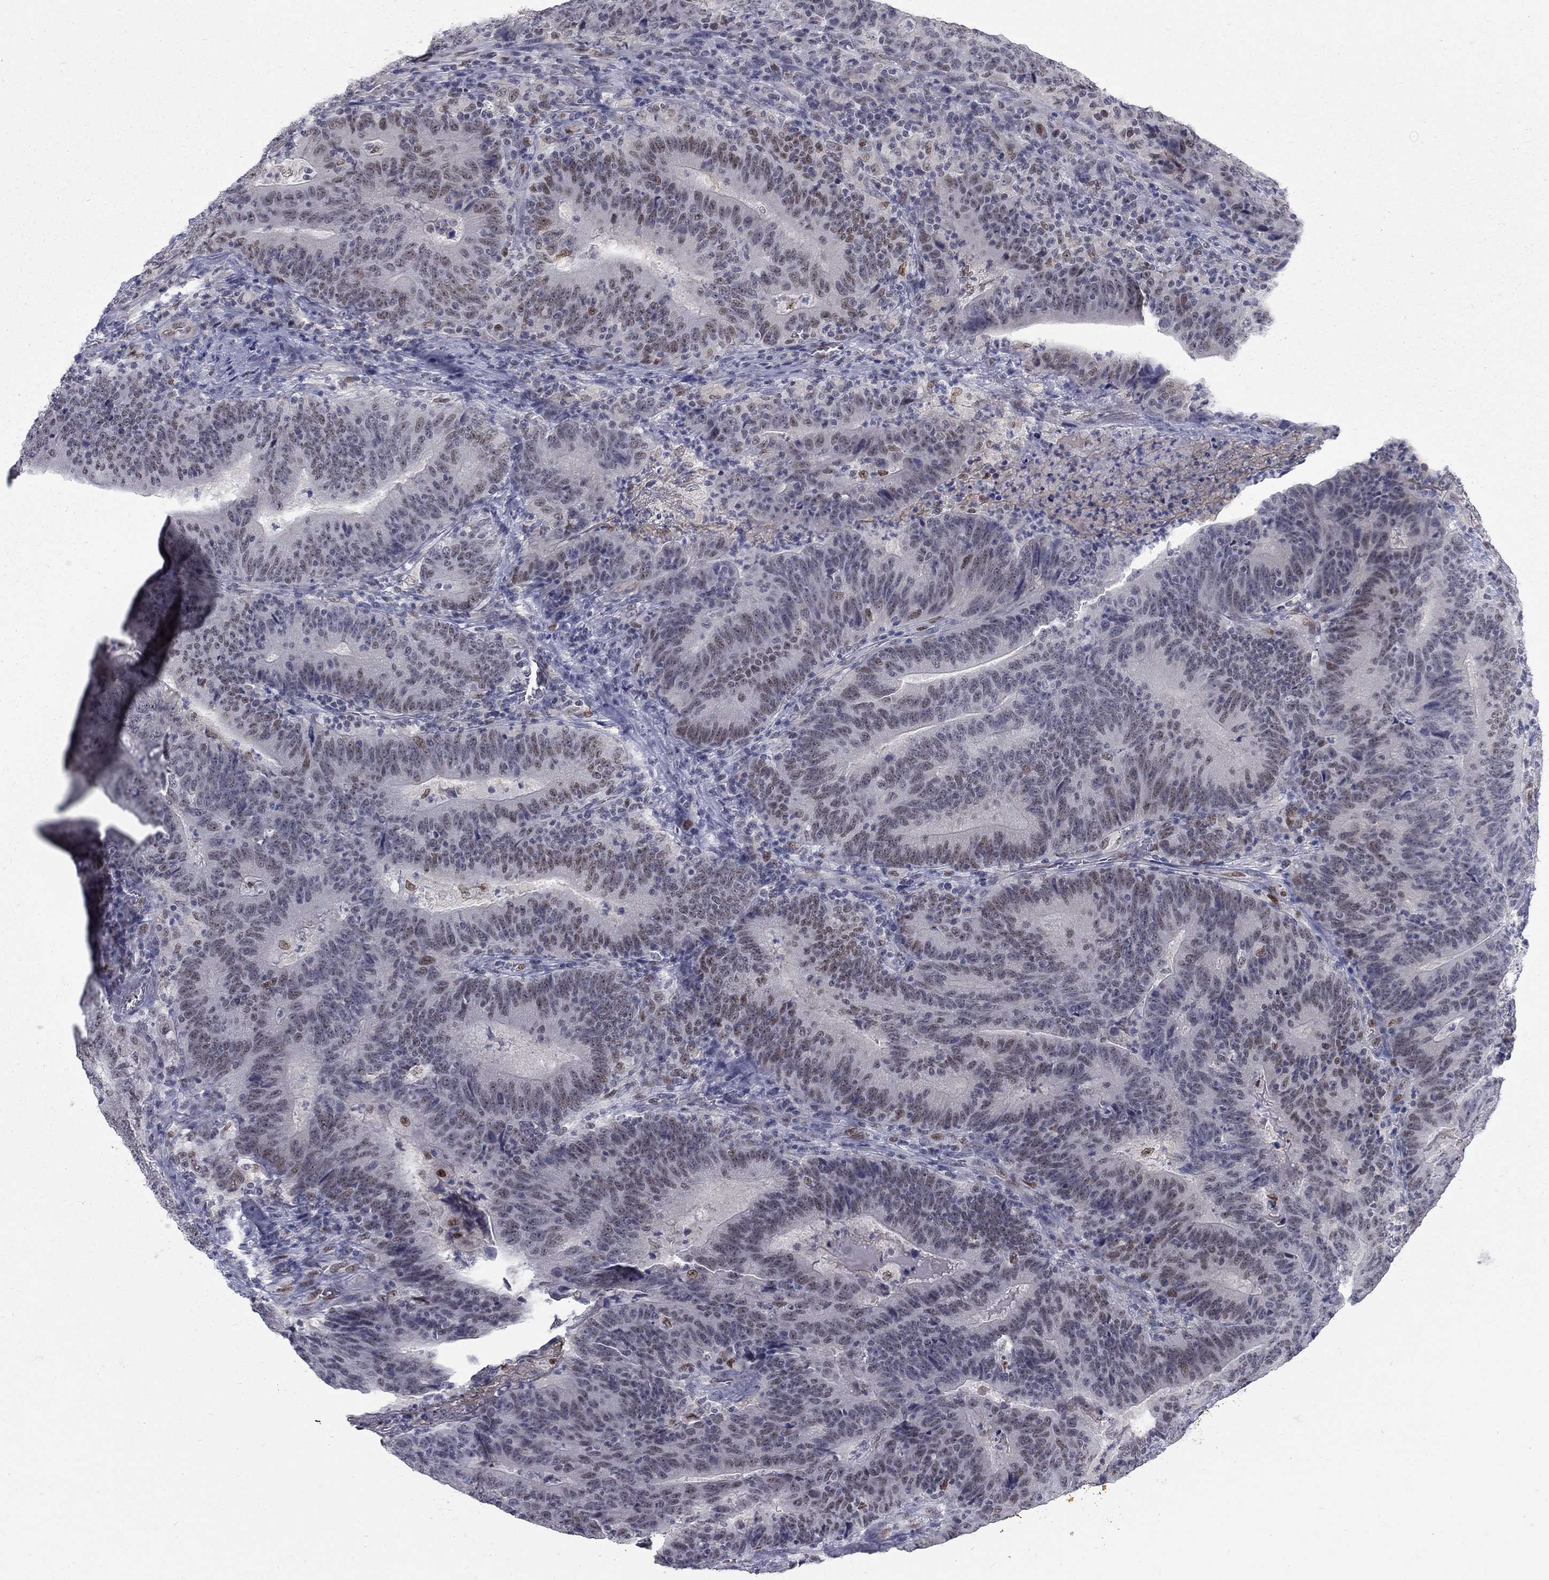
{"staining": {"intensity": "weak", "quantity": "<25%", "location": "nuclear"}, "tissue": "colorectal cancer", "cell_type": "Tumor cells", "image_type": "cancer", "snomed": [{"axis": "morphology", "description": "Adenocarcinoma, NOS"}, {"axis": "topography", "description": "Colon"}], "caption": "IHC of human colorectal cancer reveals no expression in tumor cells.", "gene": "GCFC2", "patient": {"sex": "female", "age": 75}}